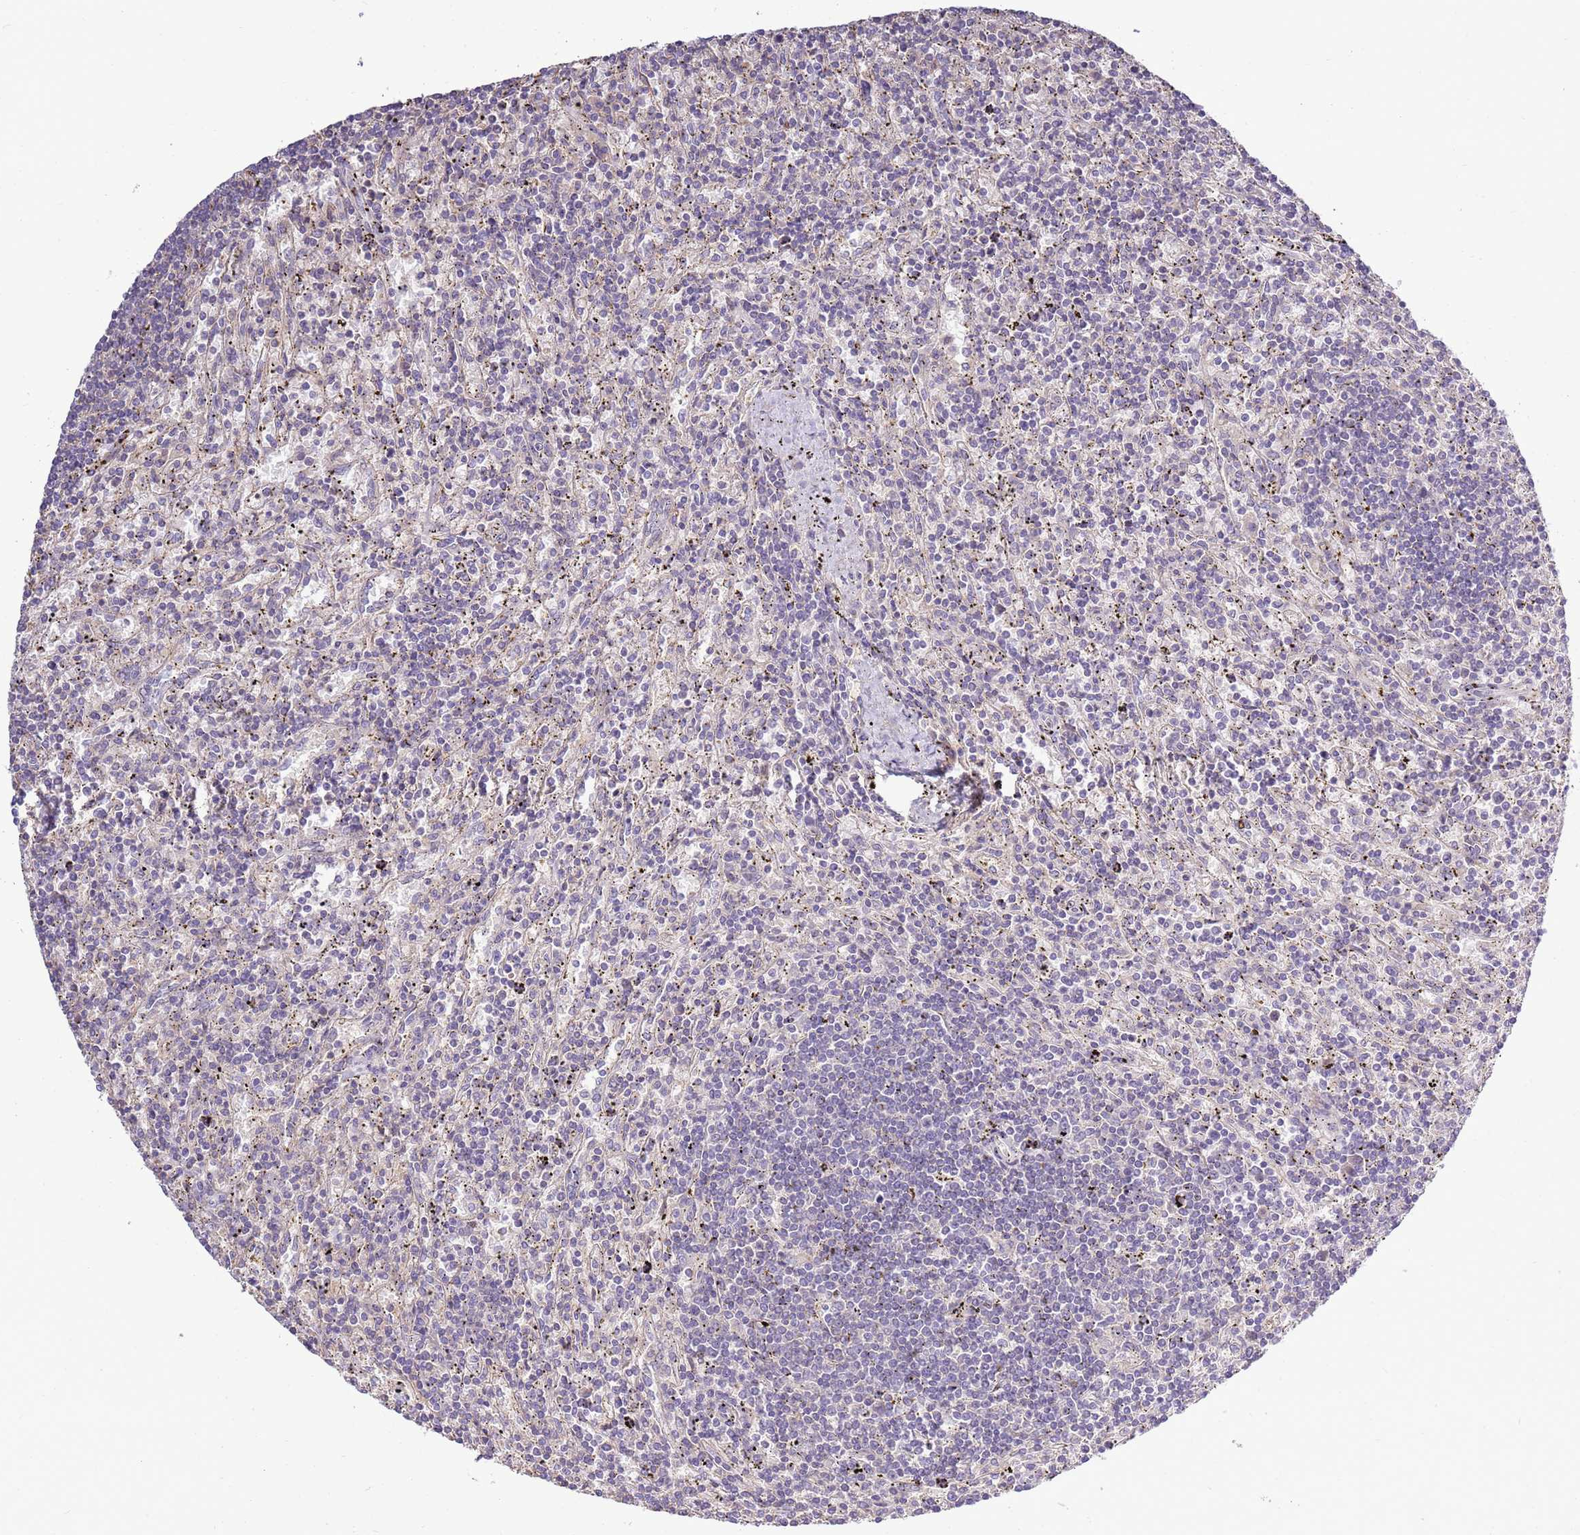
{"staining": {"intensity": "negative", "quantity": "none", "location": "none"}, "tissue": "lymphoma", "cell_type": "Tumor cells", "image_type": "cancer", "snomed": [{"axis": "morphology", "description": "Malignant lymphoma, non-Hodgkin's type, Low grade"}, {"axis": "topography", "description": "Spleen"}], "caption": "Malignant lymphoma, non-Hodgkin's type (low-grade) stained for a protein using IHC displays no staining tumor cells.", "gene": "EVA1B", "patient": {"sex": "male", "age": 76}}